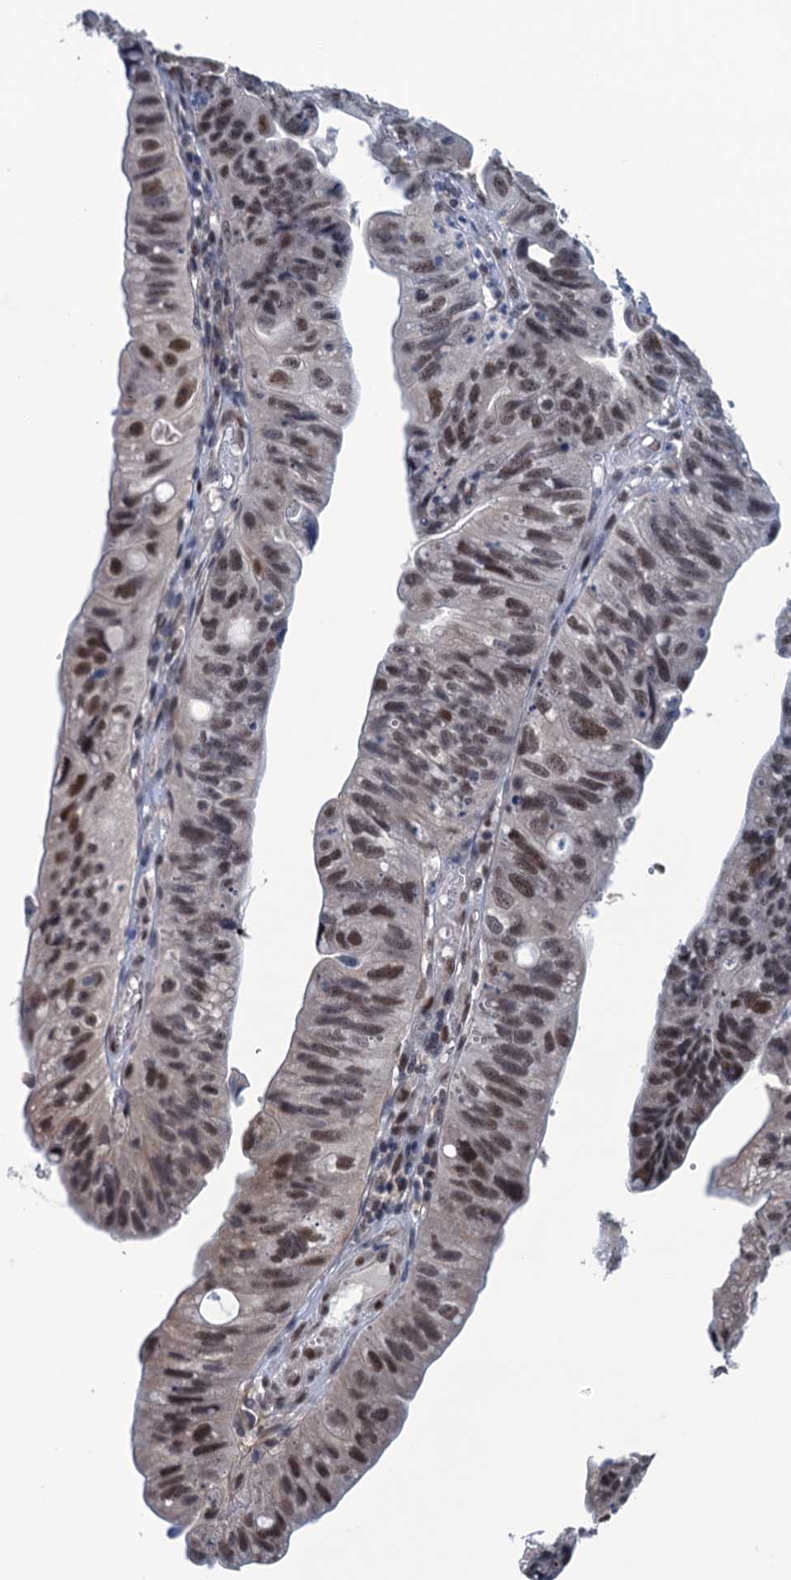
{"staining": {"intensity": "moderate", "quantity": ">75%", "location": "nuclear"}, "tissue": "stomach cancer", "cell_type": "Tumor cells", "image_type": "cancer", "snomed": [{"axis": "morphology", "description": "Adenocarcinoma, NOS"}, {"axis": "topography", "description": "Stomach"}], "caption": "Stomach cancer (adenocarcinoma) stained with a brown dye displays moderate nuclear positive staining in about >75% of tumor cells.", "gene": "SAE1", "patient": {"sex": "male", "age": 59}}